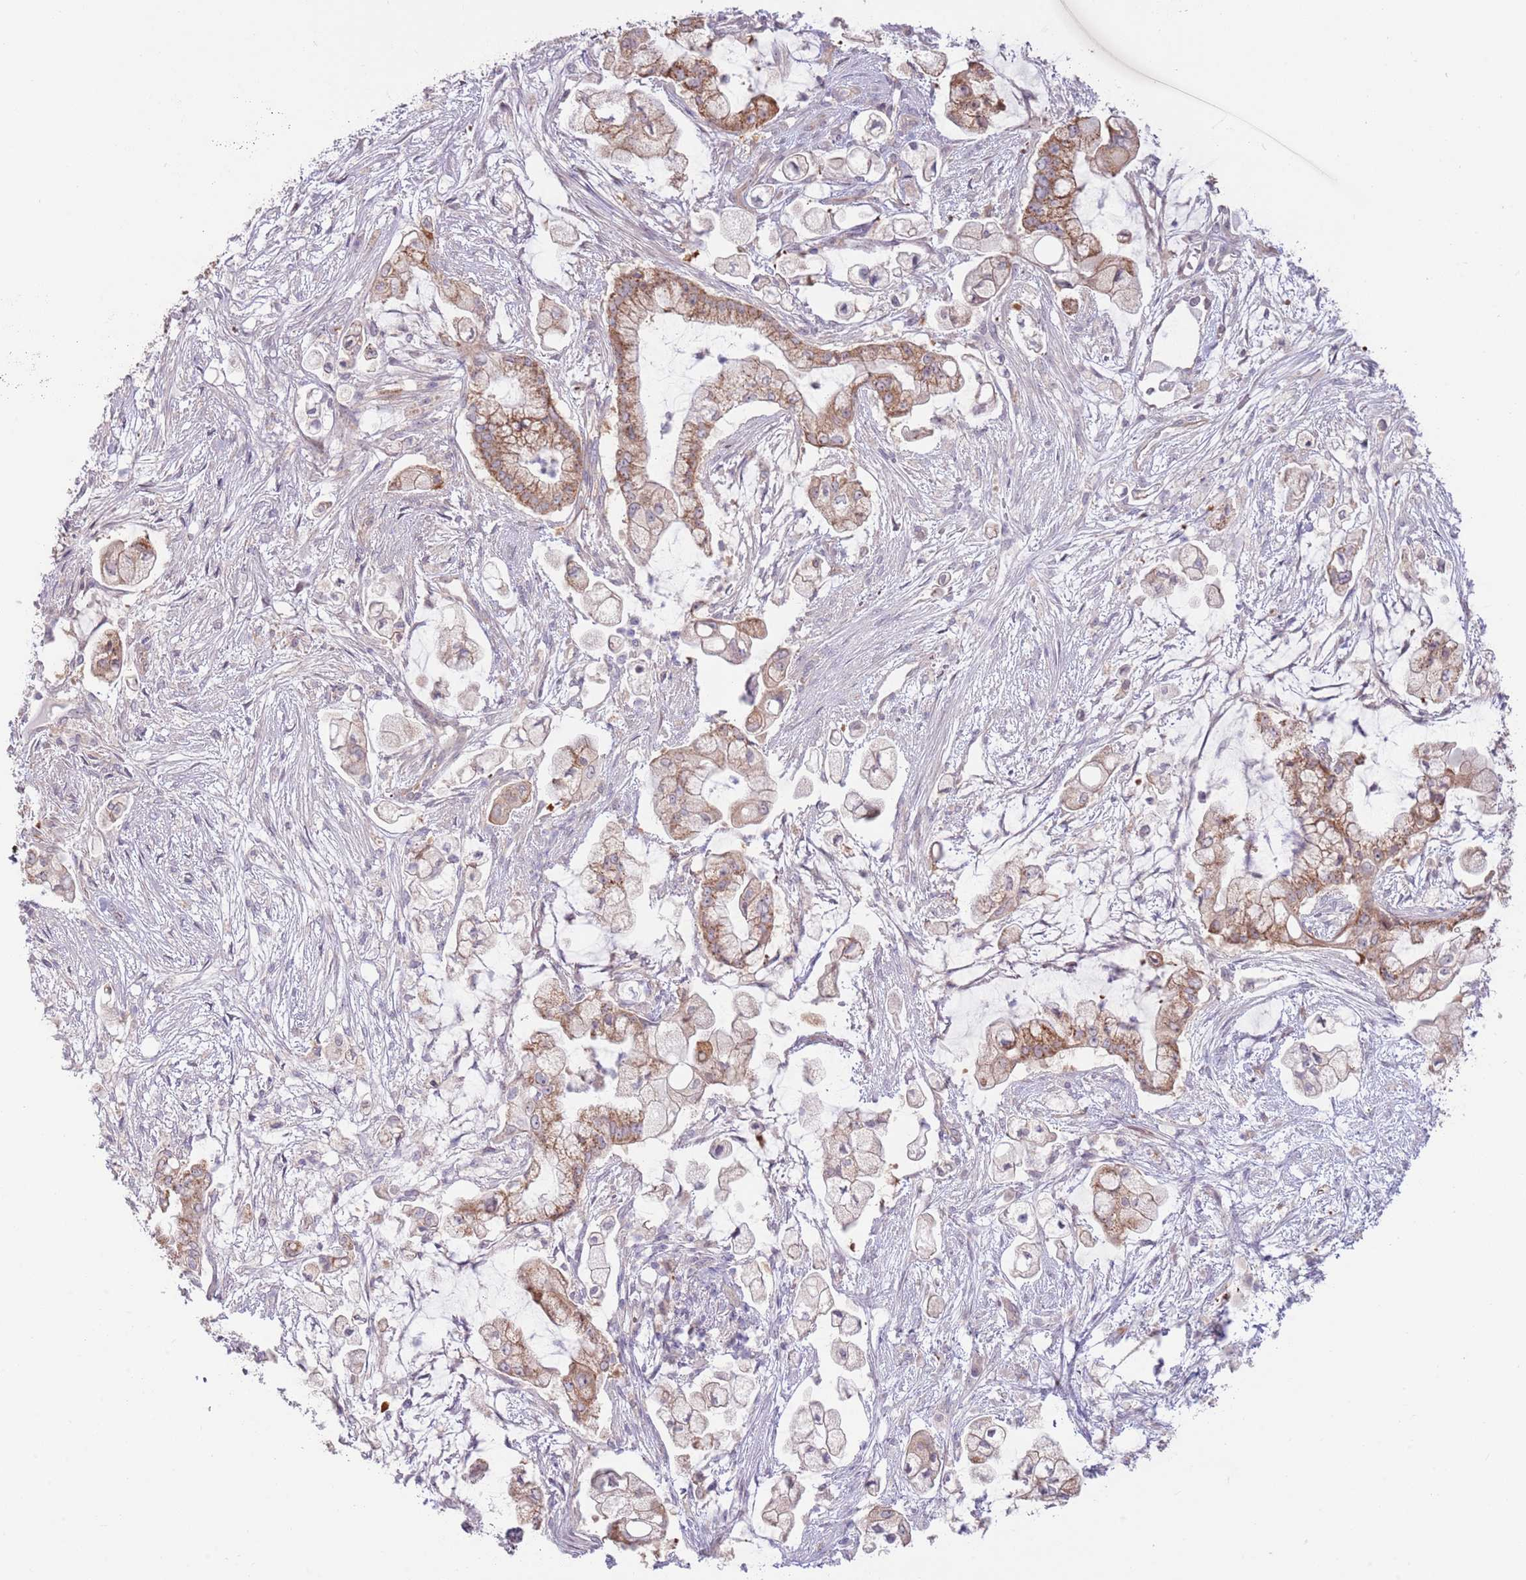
{"staining": {"intensity": "moderate", "quantity": ">75%", "location": "cytoplasmic/membranous"}, "tissue": "pancreatic cancer", "cell_type": "Tumor cells", "image_type": "cancer", "snomed": [{"axis": "morphology", "description": "Adenocarcinoma, NOS"}, {"axis": "topography", "description": "Pancreas"}], "caption": "Tumor cells demonstrate medium levels of moderate cytoplasmic/membranous expression in approximately >75% of cells in human pancreatic adenocarcinoma.", "gene": "LDHD", "patient": {"sex": "female", "age": 69}}